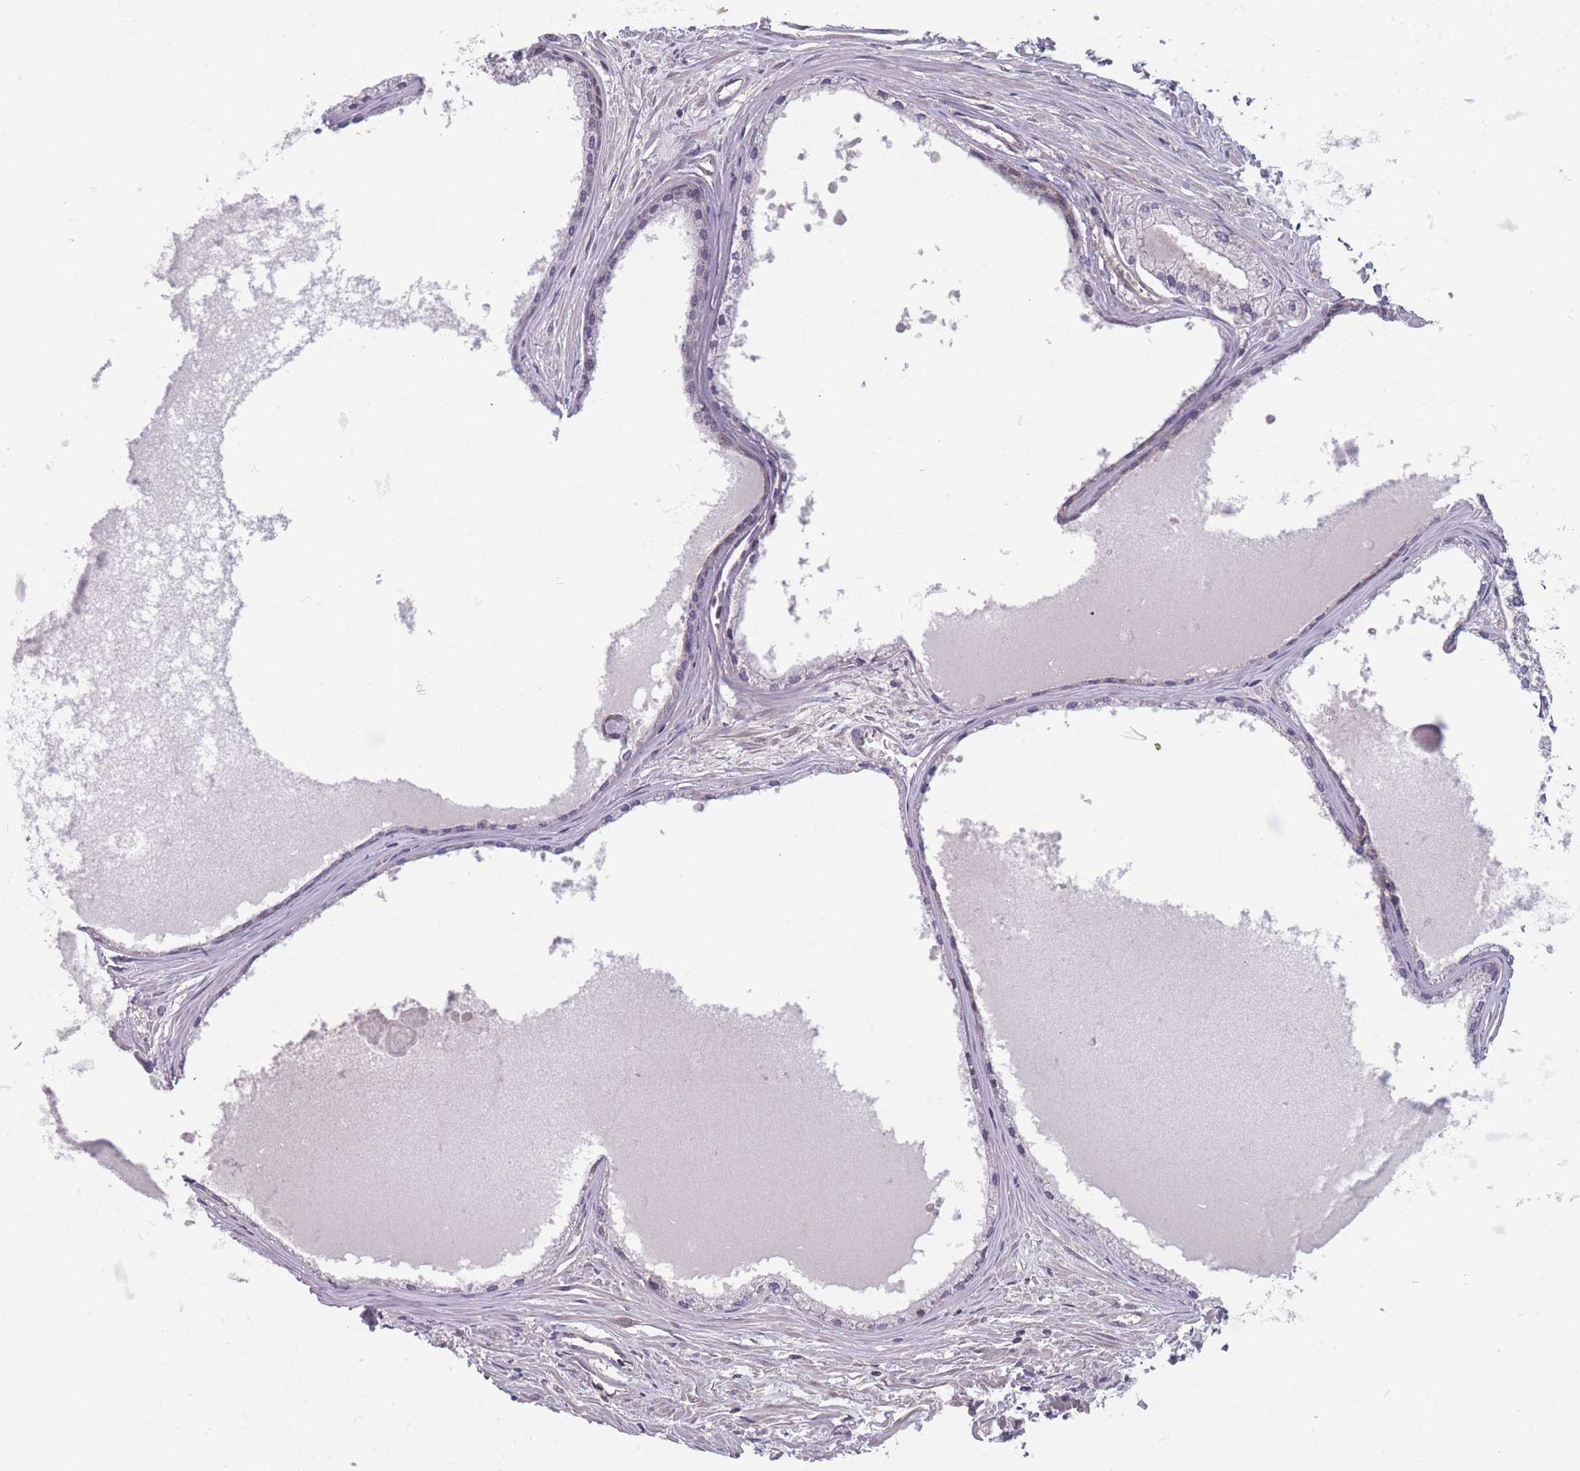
{"staining": {"intensity": "weak", "quantity": "<25%", "location": "cytoplasmic/membranous"}, "tissue": "prostate cancer", "cell_type": "Tumor cells", "image_type": "cancer", "snomed": [{"axis": "morphology", "description": "Adenocarcinoma, High grade"}, {"axis": "topography", "description": "Prostate"}], "caption": "Immunohistochemistry (IHC) micrograph of human prostate cancer (high-grade adenocarcinoma) stained for a protein (brown), which demonstrates no staining in tumor cells.", "gene": "RPS18", "patient": {"sex": "male", "age": 68}}